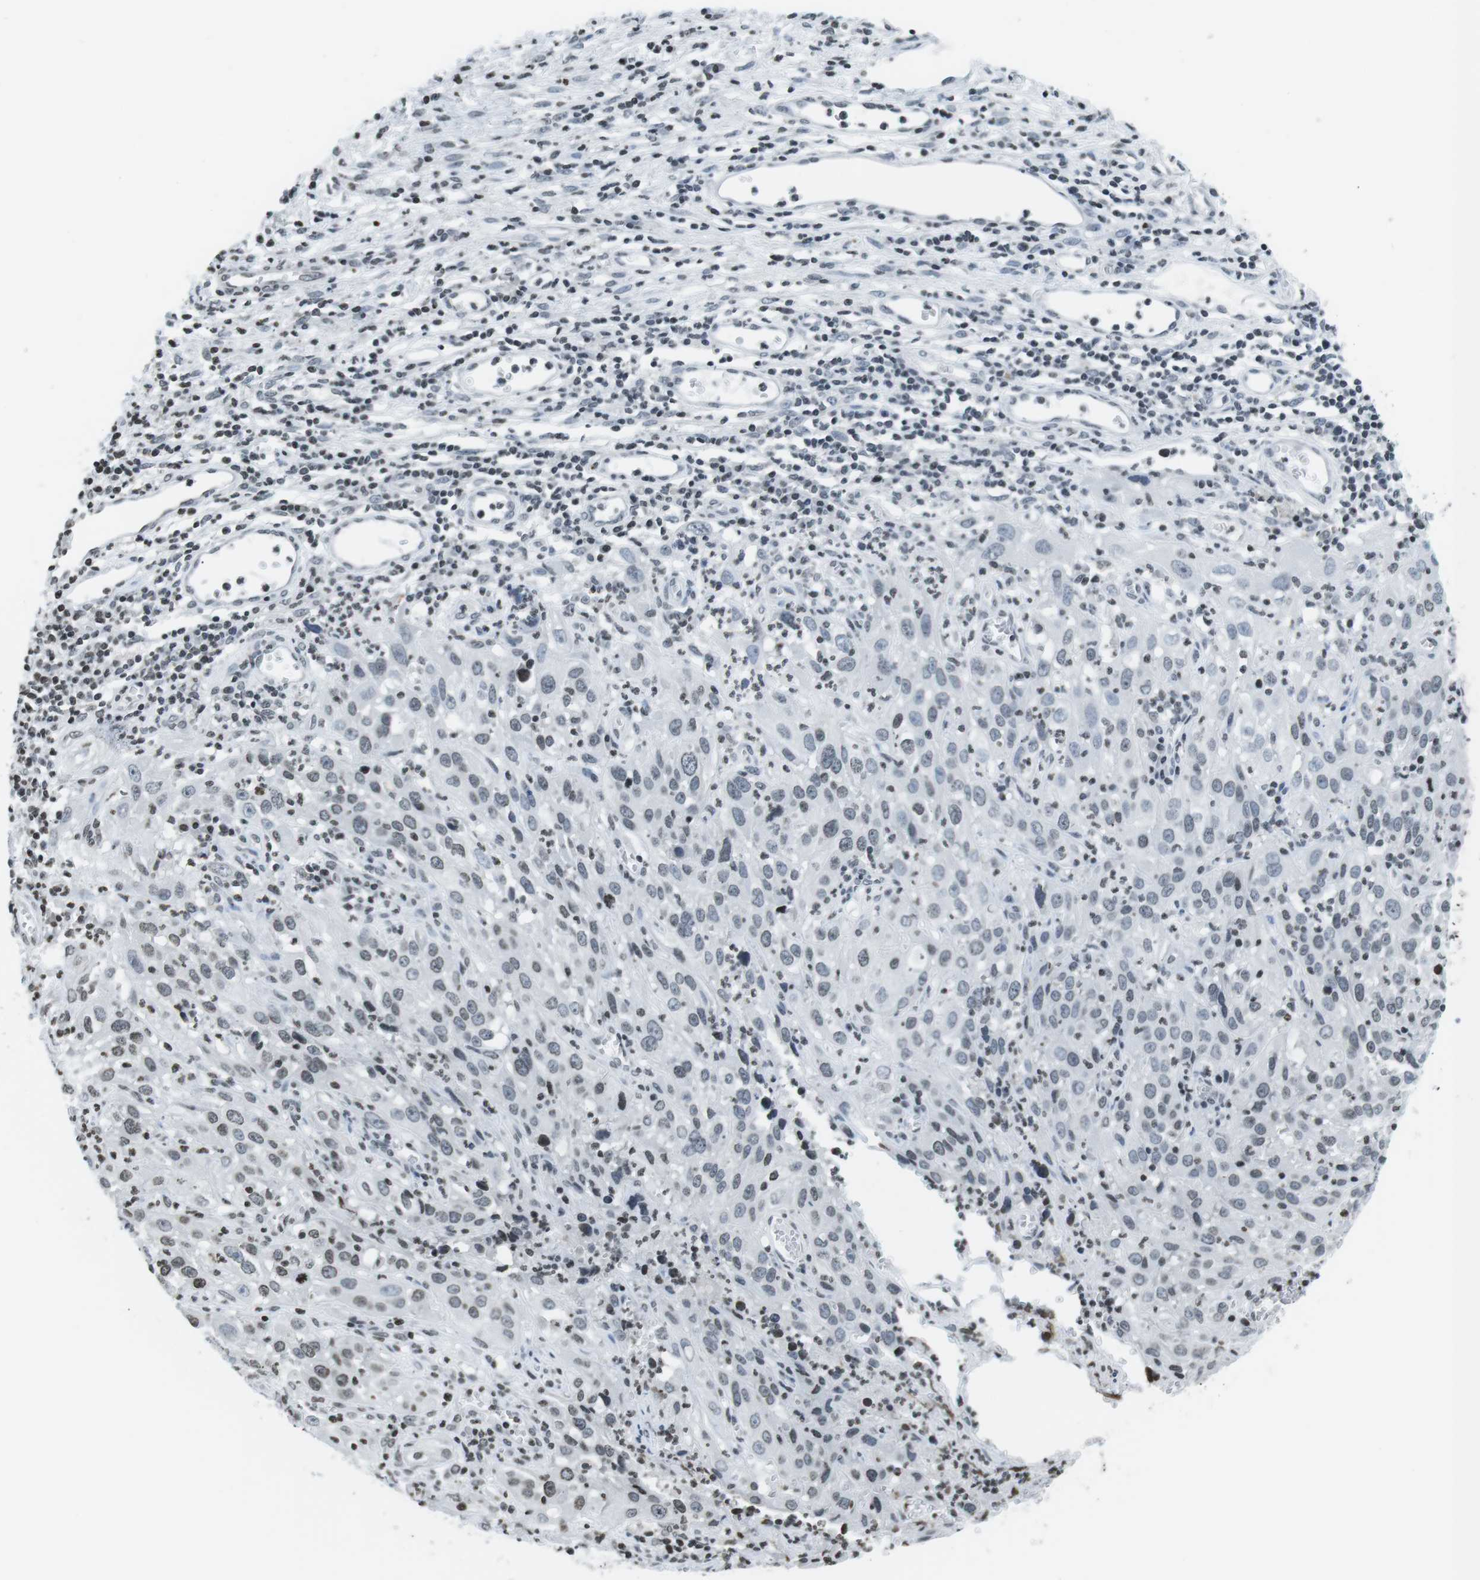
{"staining": {"intensity": "negative", "quantity": "none", "location": "none"}, "tissue": "cervical cancer", "cell_type": "Tumor cells", "image_type": "cancer", "snomed": [{"axis": "morphology", "description": "Squamous cell carcinoma, NOS"}, {"axis": "topography", "description": "Cervix"}], "caption": "The IHC micrograph has no significant expression in tumor cells of cervical cancer (squamous cell carcinoma) tissue. The staining is performed using DAB brown chromogen with nuclei counter-stained in using hematoxylin.", "gene": "E2F2", "patient": {"sex": "female", "age": 32}}